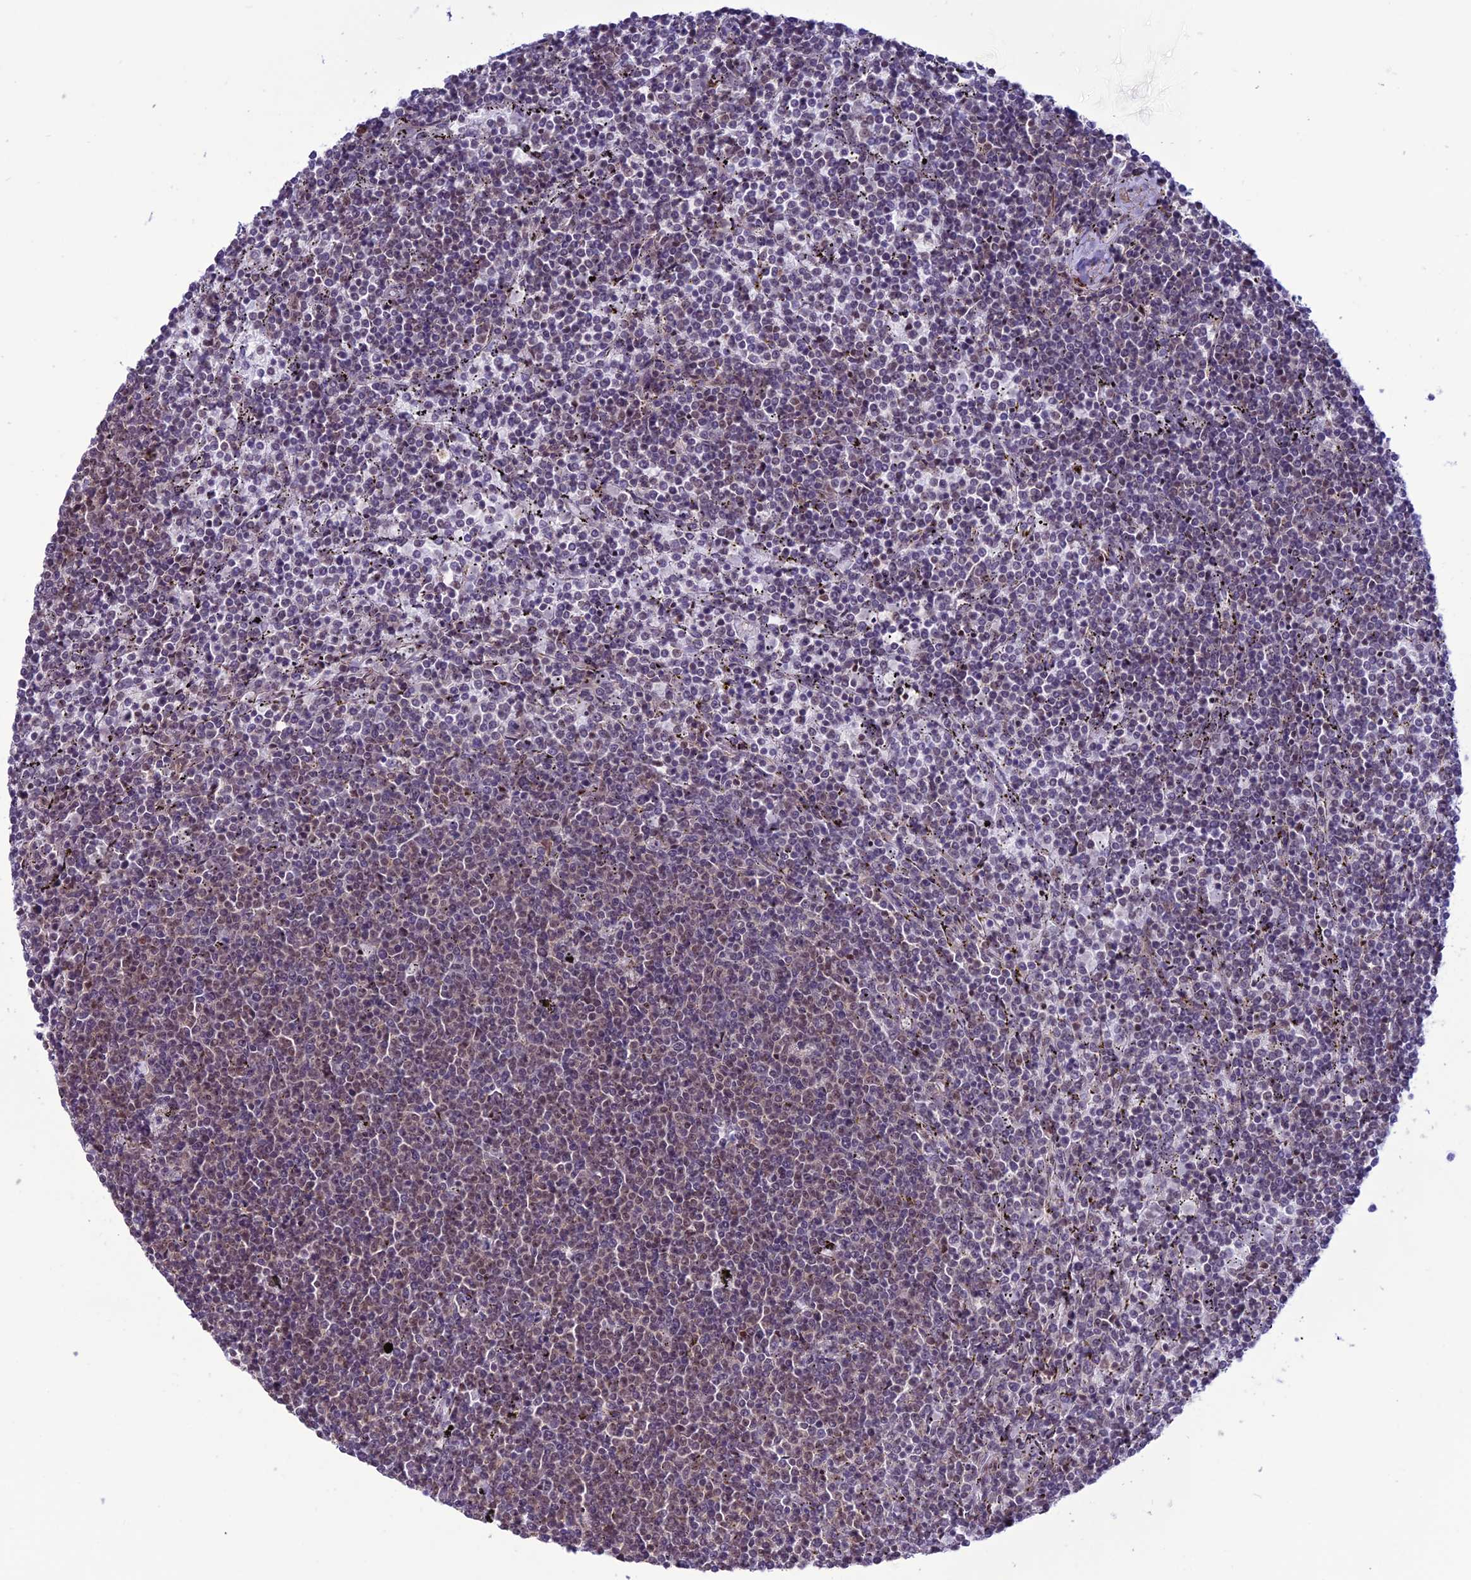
{"staining": {"intensity": "weak", "quantity": "<25%", "location": "nuclear"}, "tissue": "lymphoma", "cell_type": "Tumor cells", "image_type": "cancer", "snomed": [{"axis": "morphology", "description": "Malignant lymphoma, non-Hodgkin's type, Low grade"}, {"axis": "topography", "description": "Spleen"}], "caption": "An immunohistochemistry photomicrograph of lymphoma is shown. There is no staining in tumor cells of lymphoma.", "gene": "U2AF1", "patient": {"sex": "female", "age": 50}}